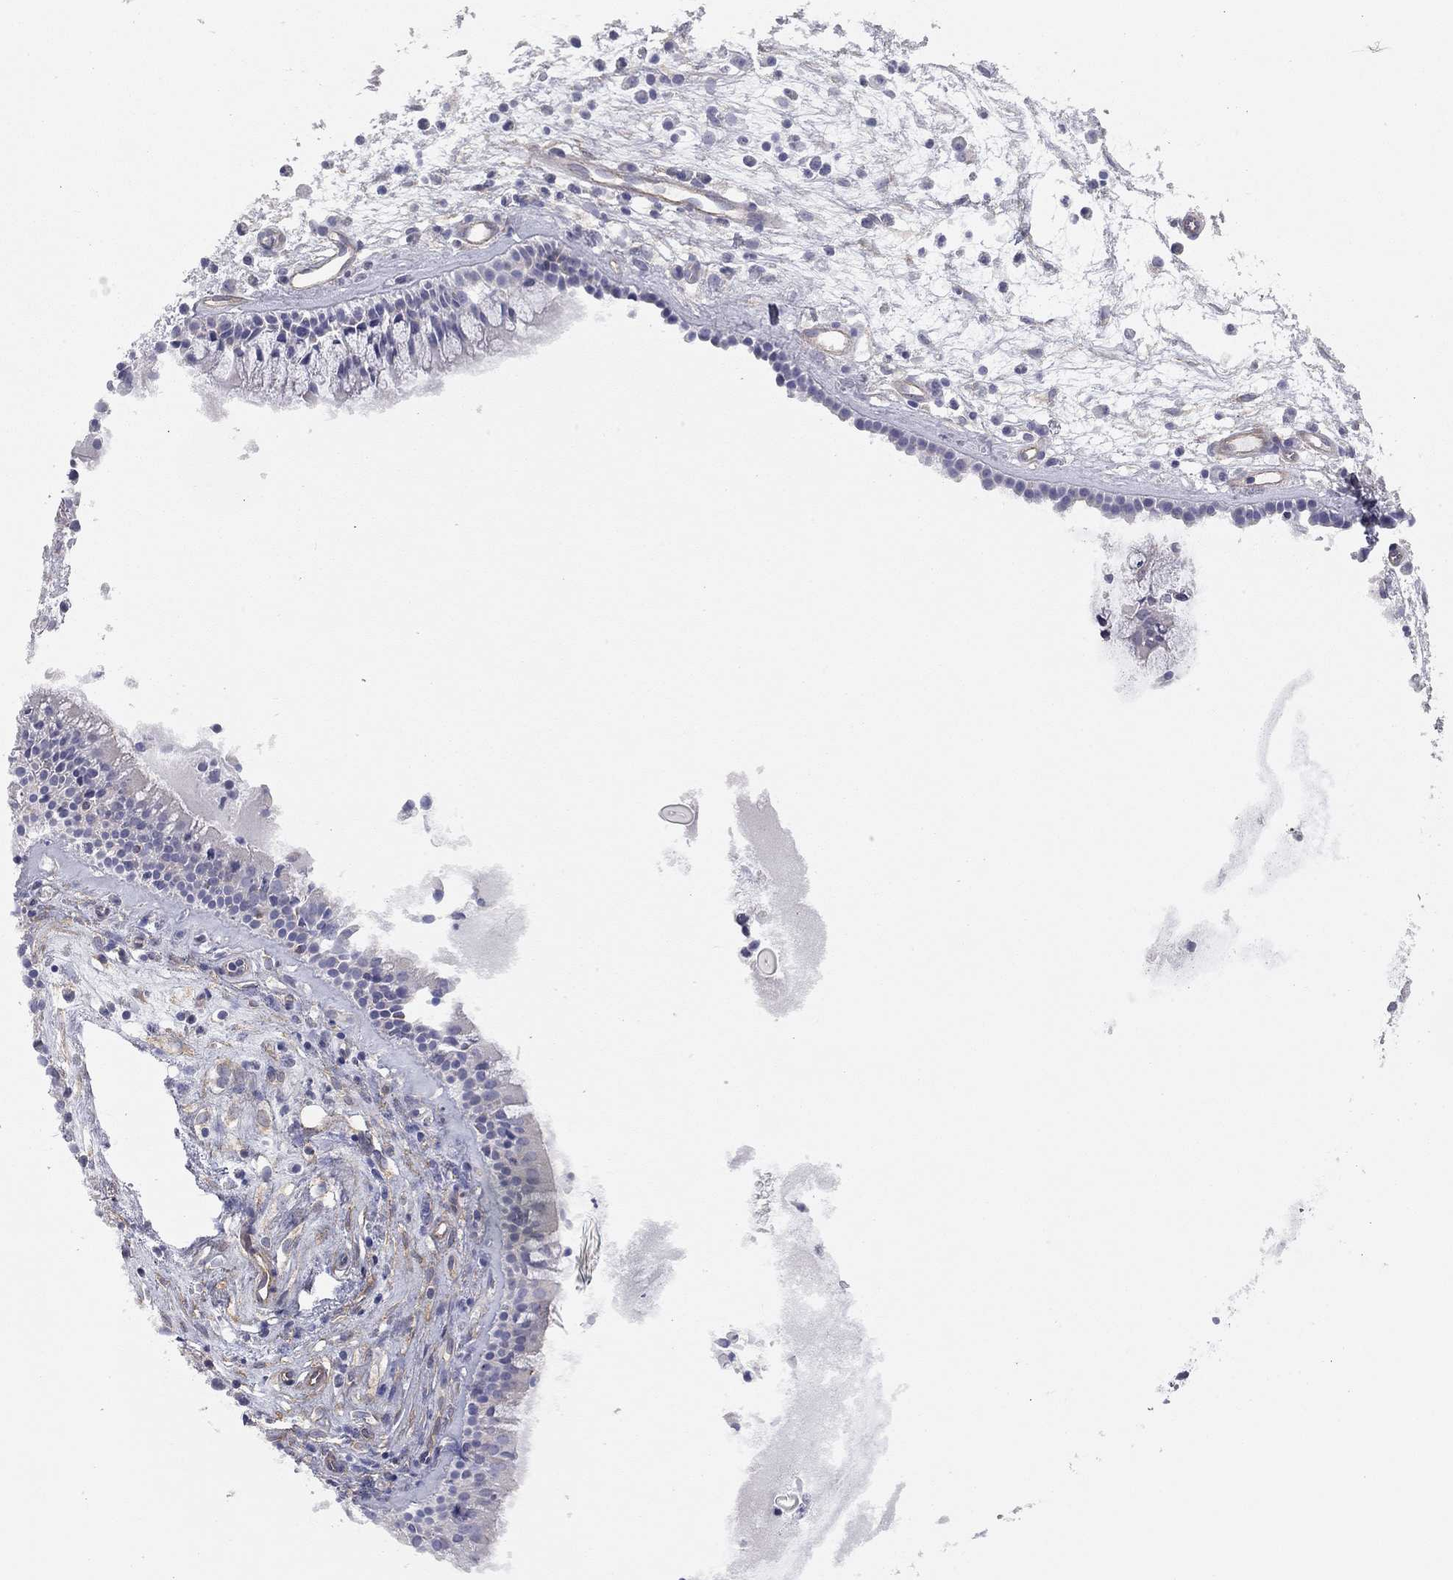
{"staining": {"intensity": "negative", "quantity": "none", "location": "none"}, "tissue": "nasopharynx", "cell_type": "Respiratory epithelial cells", "image_type": "normal", "snomed": [{"axis": "morphology", "description": "Normal tissue, NOS"}, {"axis": "topography", "description": "Nasopharynx"}], "caption": "This histopathology image is of benign nasopharynx stained with immunohistochemistry to label a protein in brown with the nuclei are counter-stained blue. There is no expression in respiratory epithelial cells.", "gene": "GPRC5B", "patient": {"sex": "female", "age": 47}}